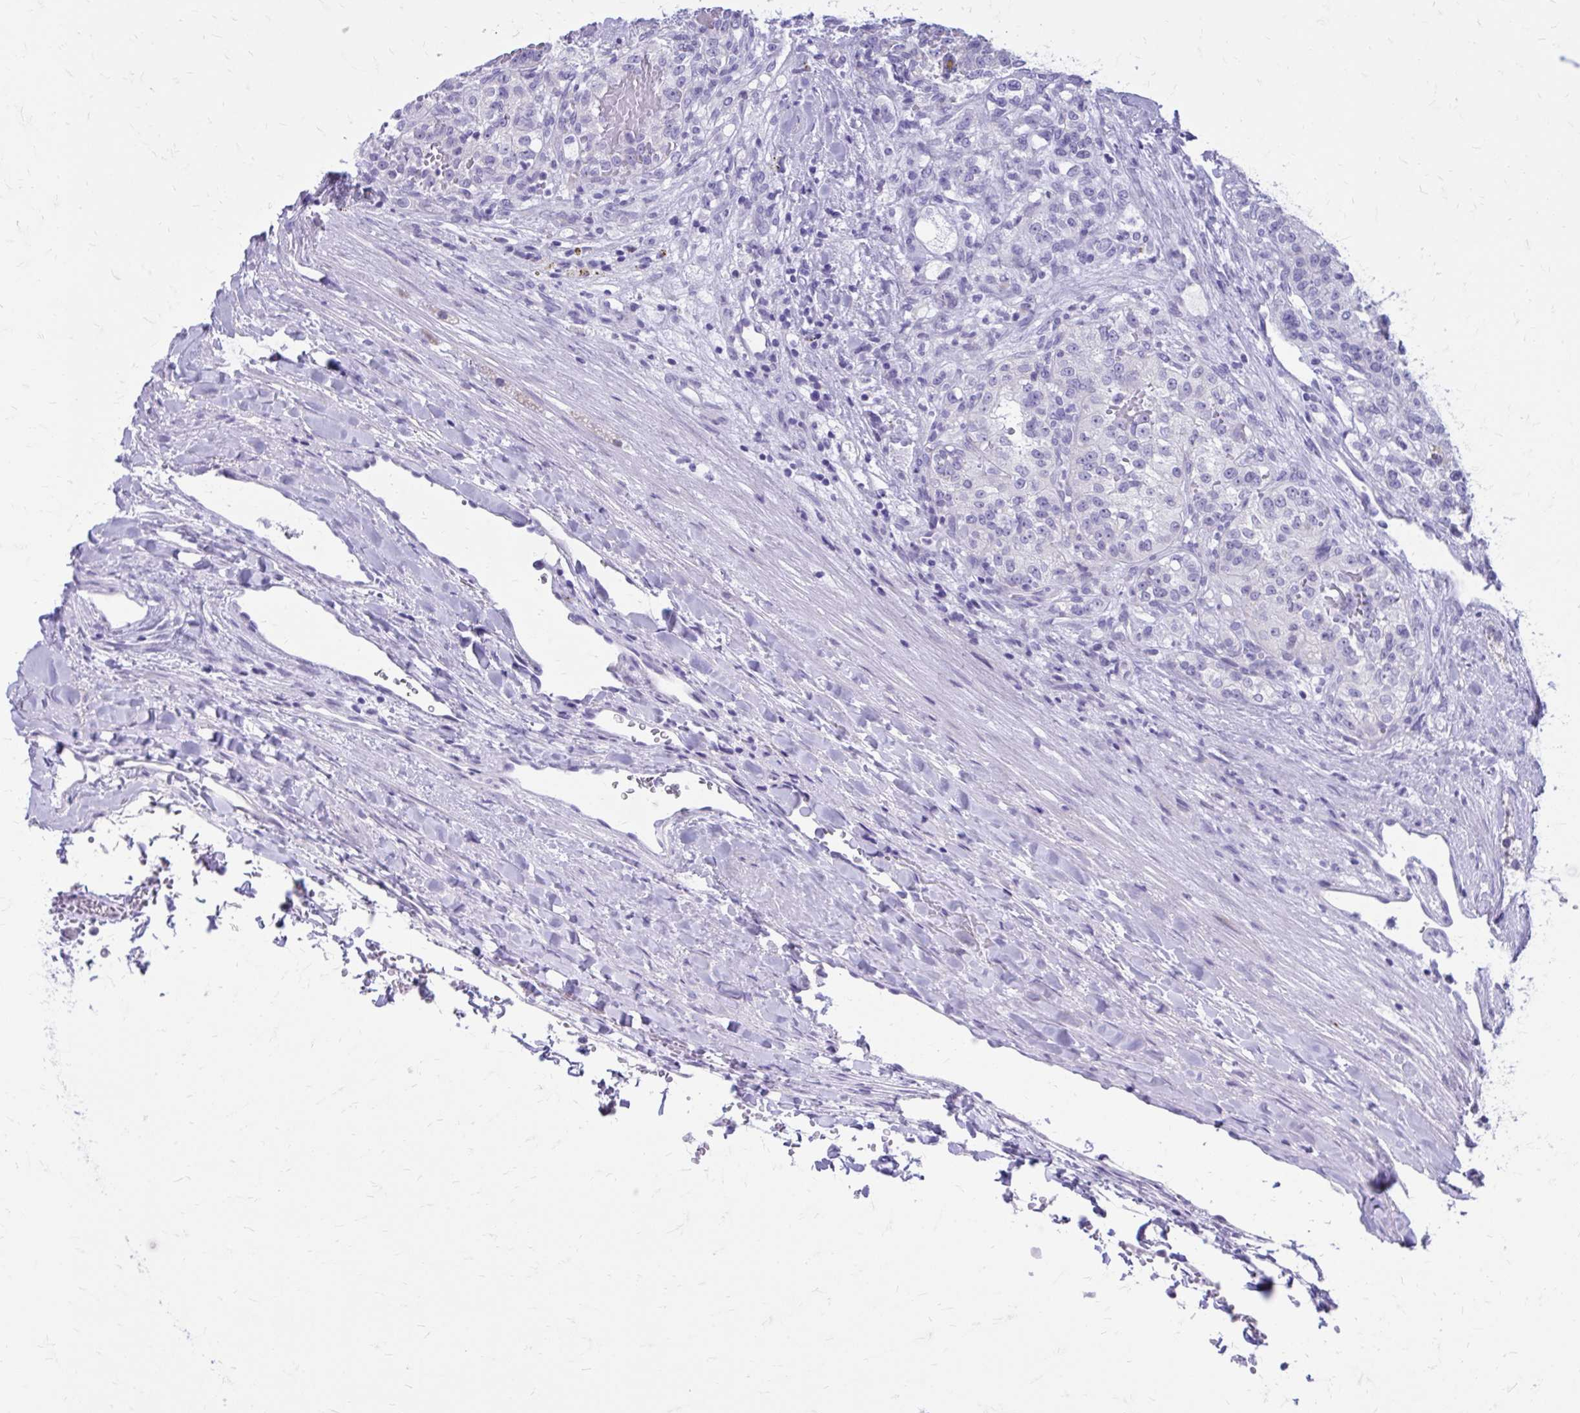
{"staining": {"intensity": "negative", "quantity": "none", "location": "none"}, "tissue": "renal cancer", "cell_type": "Tumor cells", "image_type": "cancer", "snomed": [{"axis": "morphology", "description": "Adenocarcinoma, NOS"}, {"axis": "topography", "description": "Kidney"}], "caption": "IHC image of neoplastic tissue: human renal cancer (adenocarcinoma) stained with DAB reveals no significant protein staining in tumor cells.", "gene": "LCN15", "patient": {"sex": "female", "age": 63}}